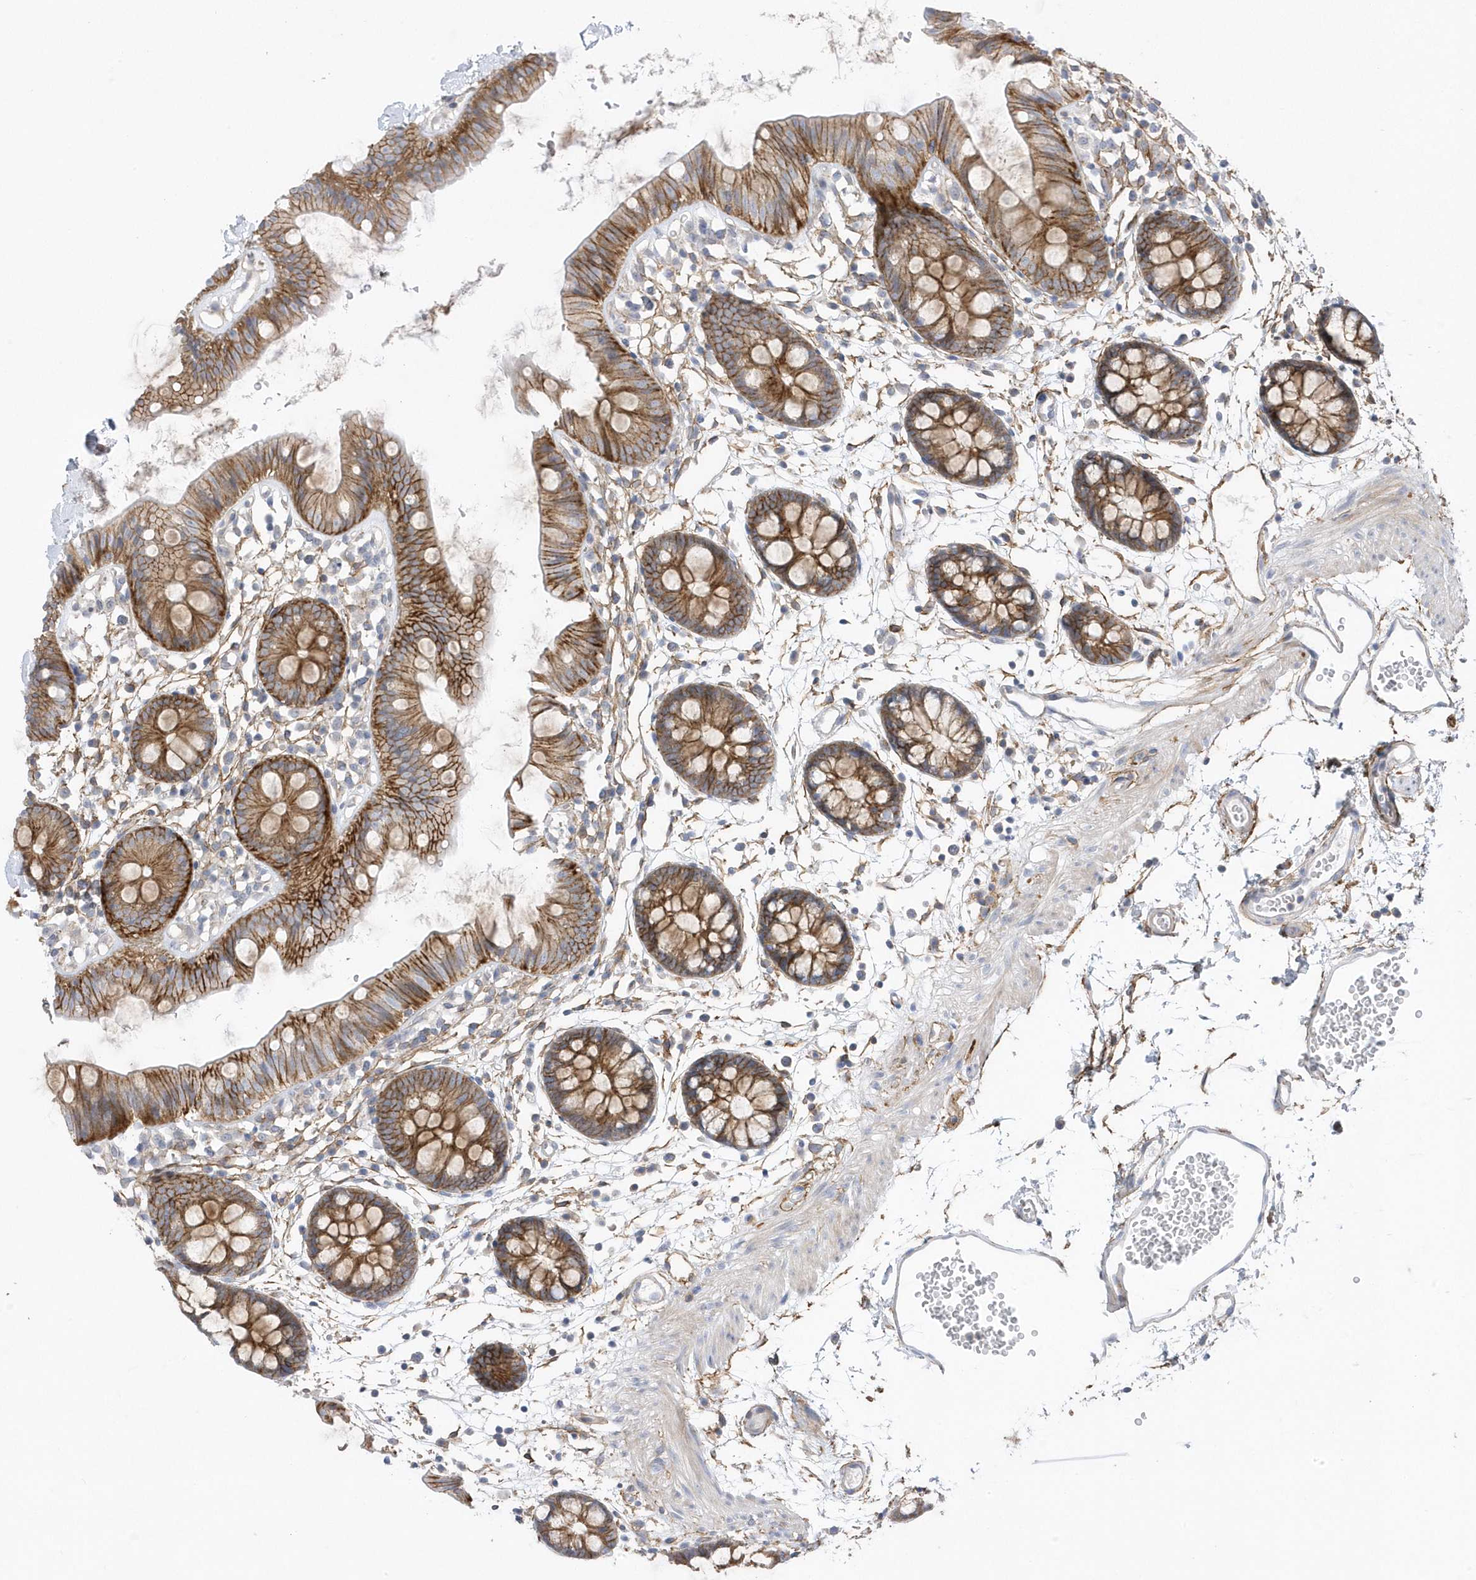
{"staining": {"intensity": "weak", "quantity": "<25%", "location": "cytoplasmic/membranous"}, "tissue": "colon", "cell_type": "Endothelial cells", "image_type": "normal", "snomed": [{"axis": "morphology", "description": "Normal tissue, NOS"}, {"axis": "topography", "description": "Colon"}], "caption": "Benign colon was stained to show a protein in brown. There is no significant expression in endothelial cells. (DAB (3,3'-diaminobenzidine) immunohistochemistry (IHC), high magnification).", "gene": "ANAPC1", "patient": {"sex": "male", "age": 56}}